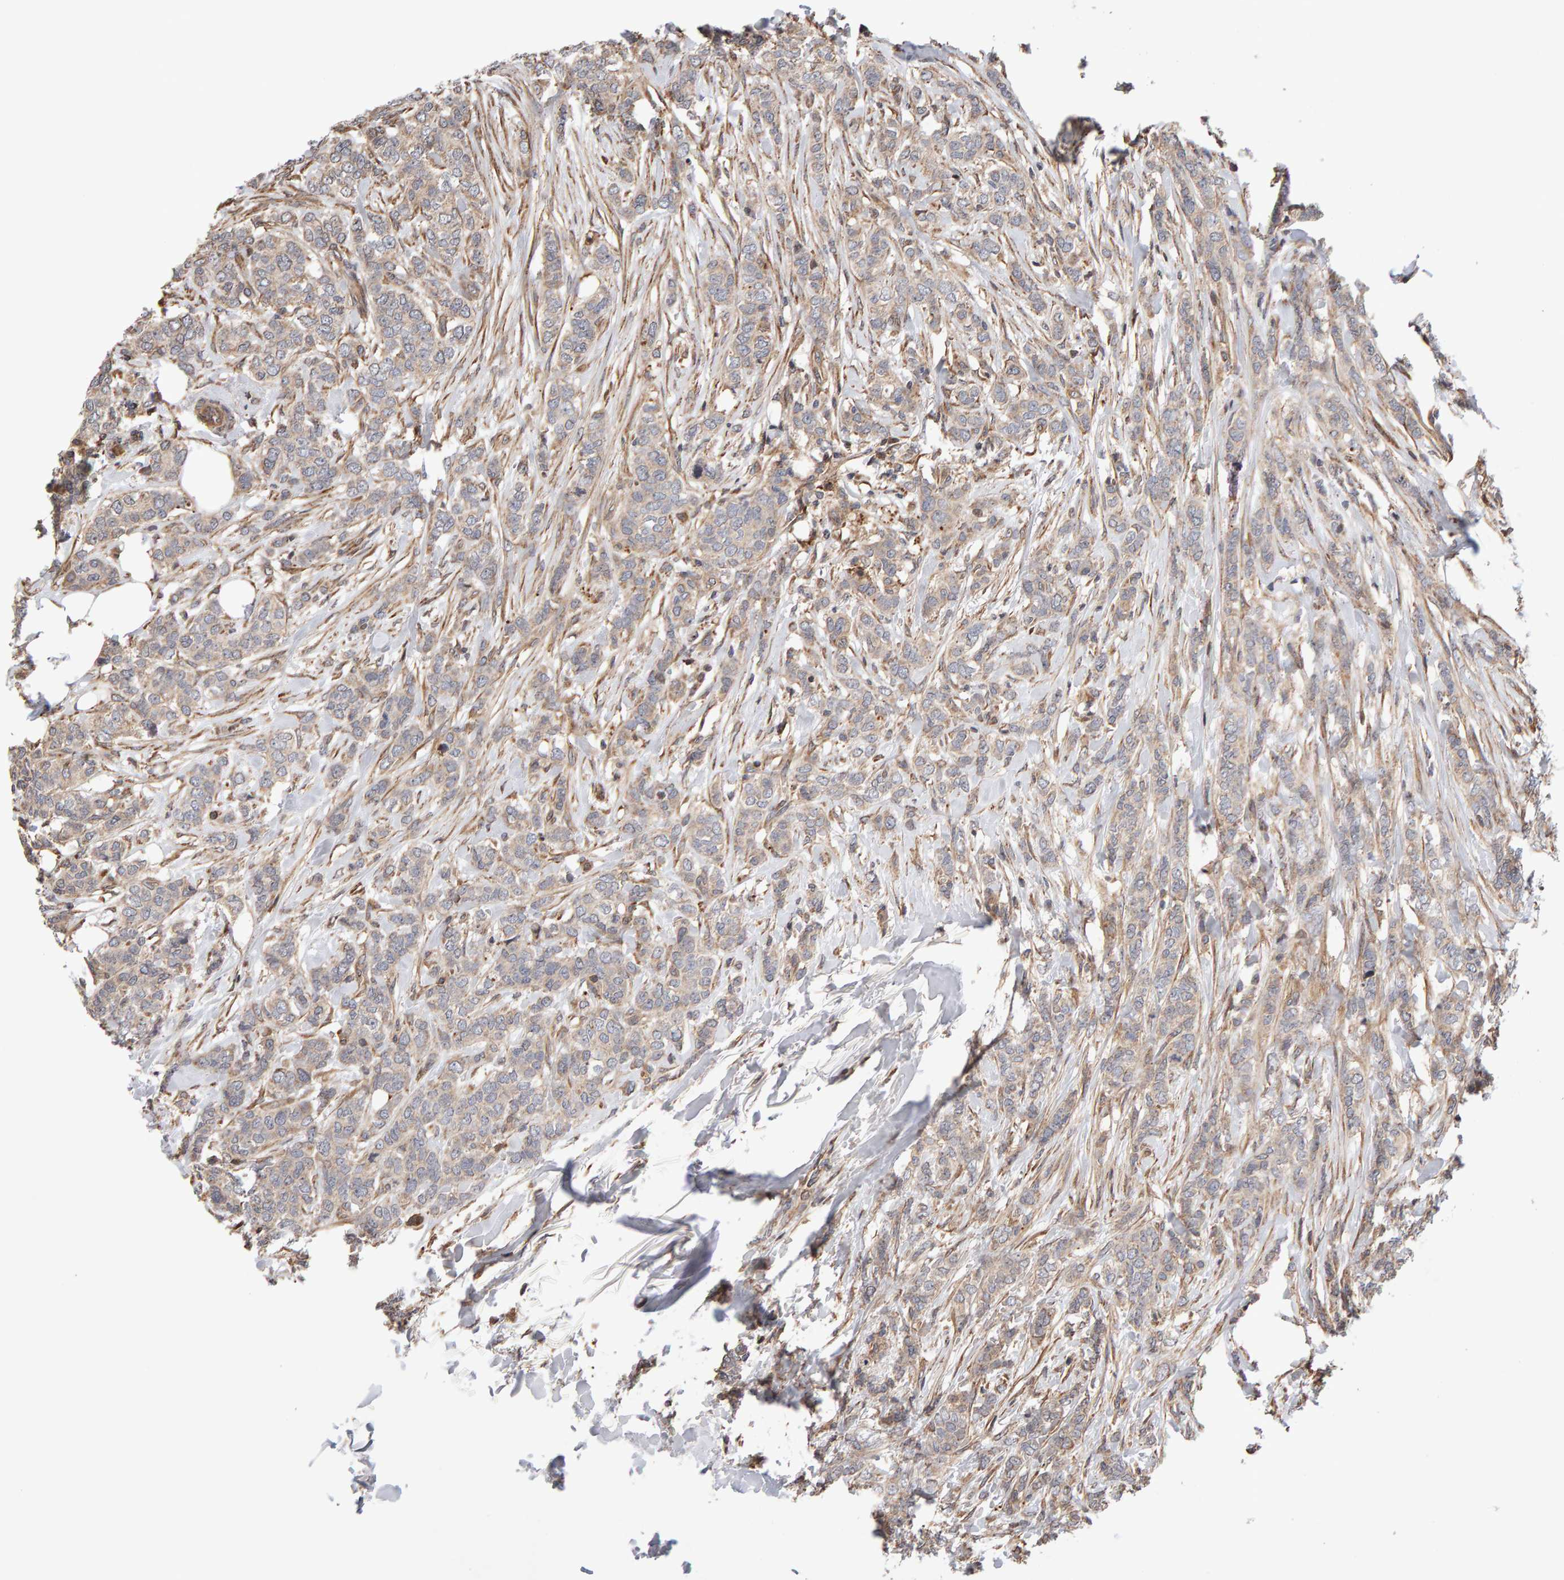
{"staining": {"intensity": "weak", "quantity": "25%-75%", "location": "cytoplasmic/membranous"}, "tissue": "breast cancer", "cell_type": "Tumor cells", "image_type": "cancer", "snomed": [{"axis": "morphology", "description": "Lobular carcinoma"}, {"axis": "topography", "description": "Skin"}, {"axis": "topography", "description": "Breast"}], "caption": "Human breast cancer (lobular carcinoma) stained with a protein marker shows weak staining in tumor cells.", "gene": "LZTS1", "patient": {"sex": "female", "age": 46}}